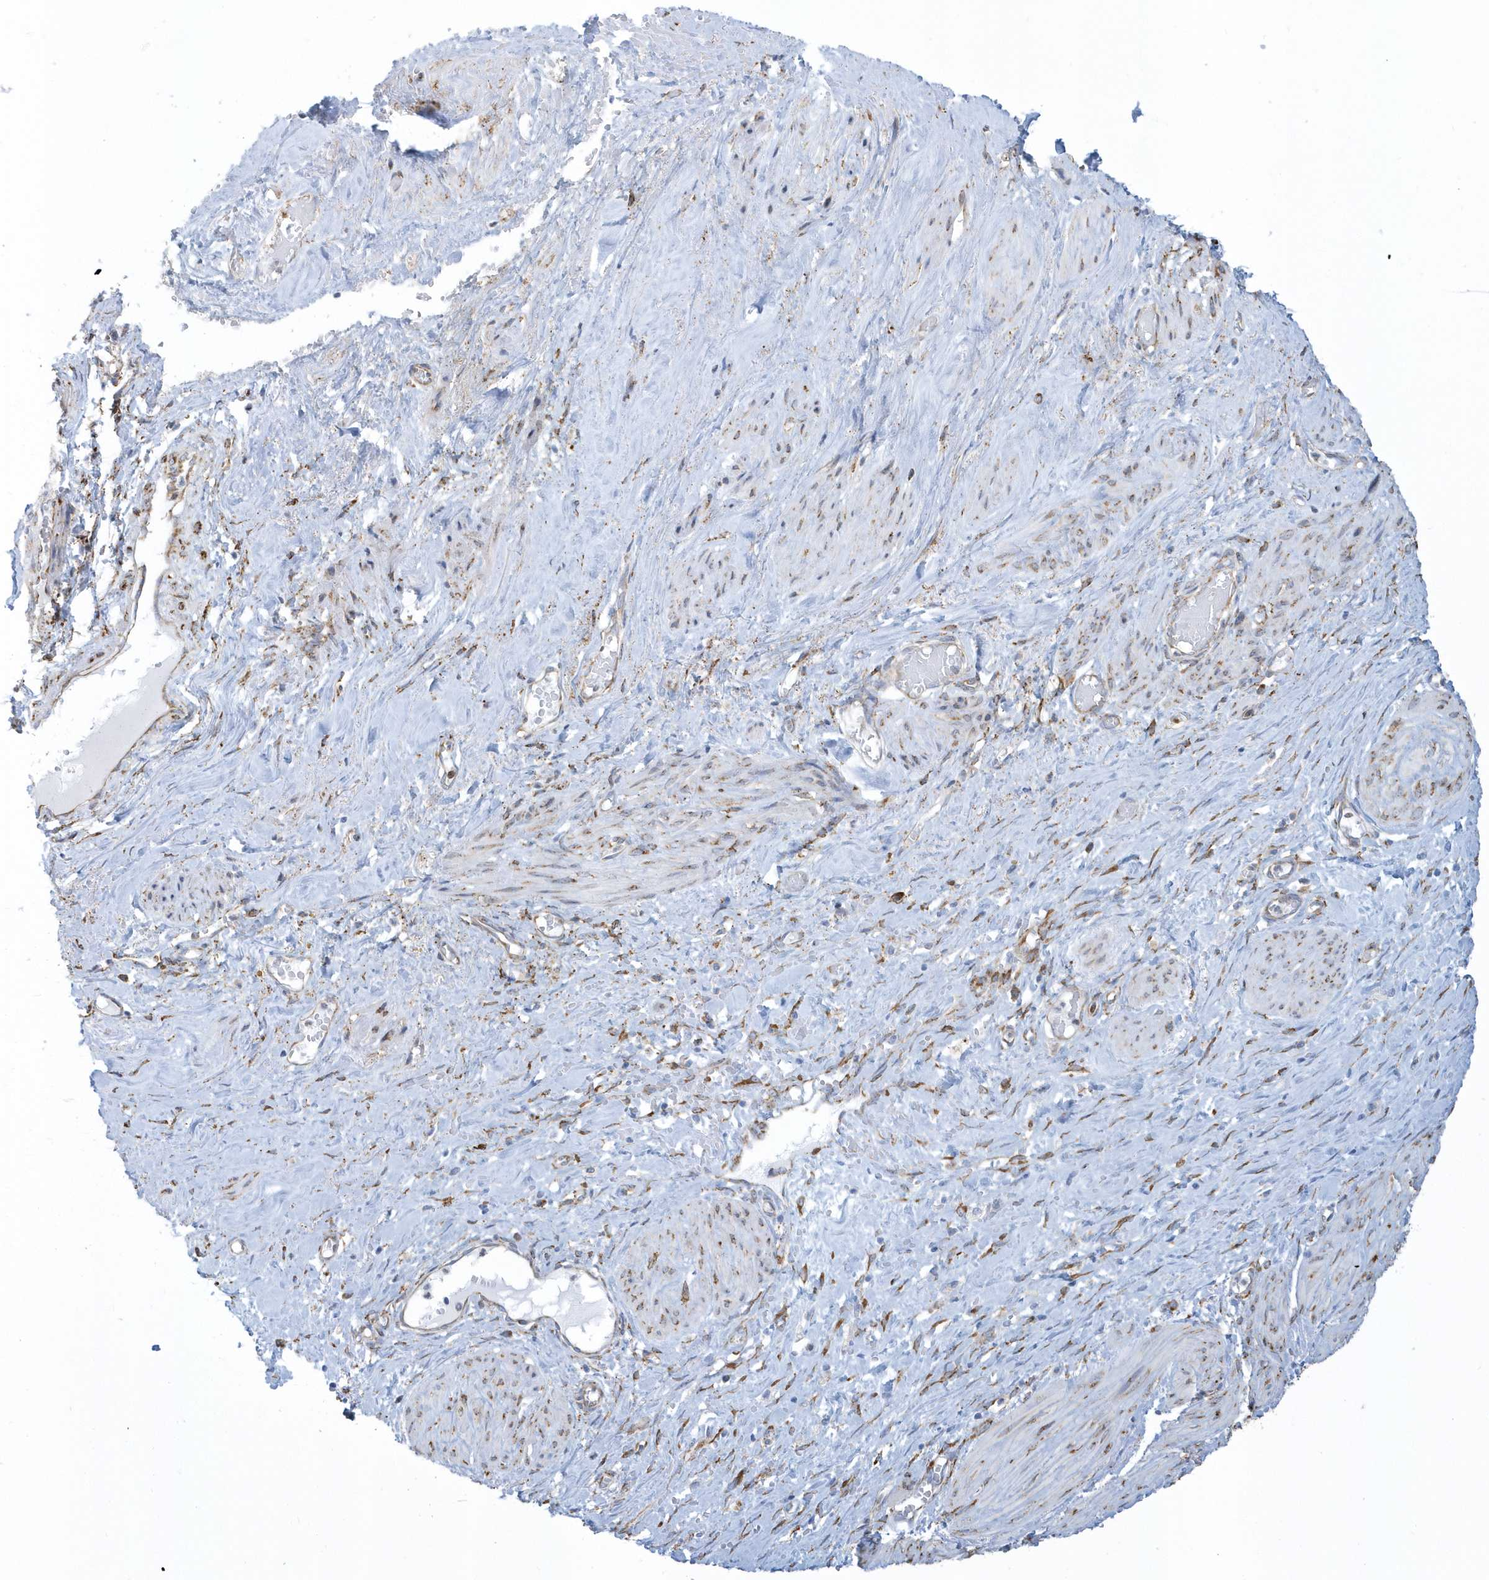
{"staining": {"intensity": "weak", "quantity": "25%-75%", "location": "cytoplasmic/membranous"}, "tissue": "smooth muscle", "cell_type": "Smooth muscle cells", "image_type": "normal", "snomed": [{"axis": "morphology", "description": "Normal tissue, NOS"}, {"axis": "topography", "description": "Endometrium"}], "caption": "High-magnification brightfield microscopy of benign smooth muscle stained with DAB (brown) and counterstained with hematoxylin (blue). smooth muscle cells exhibit weak cytoplasmic/membranous positivity is present in approximately25%-75% of cells.", "gene": "DCAF1", "patient": {"sex": "female", "age": 33}}